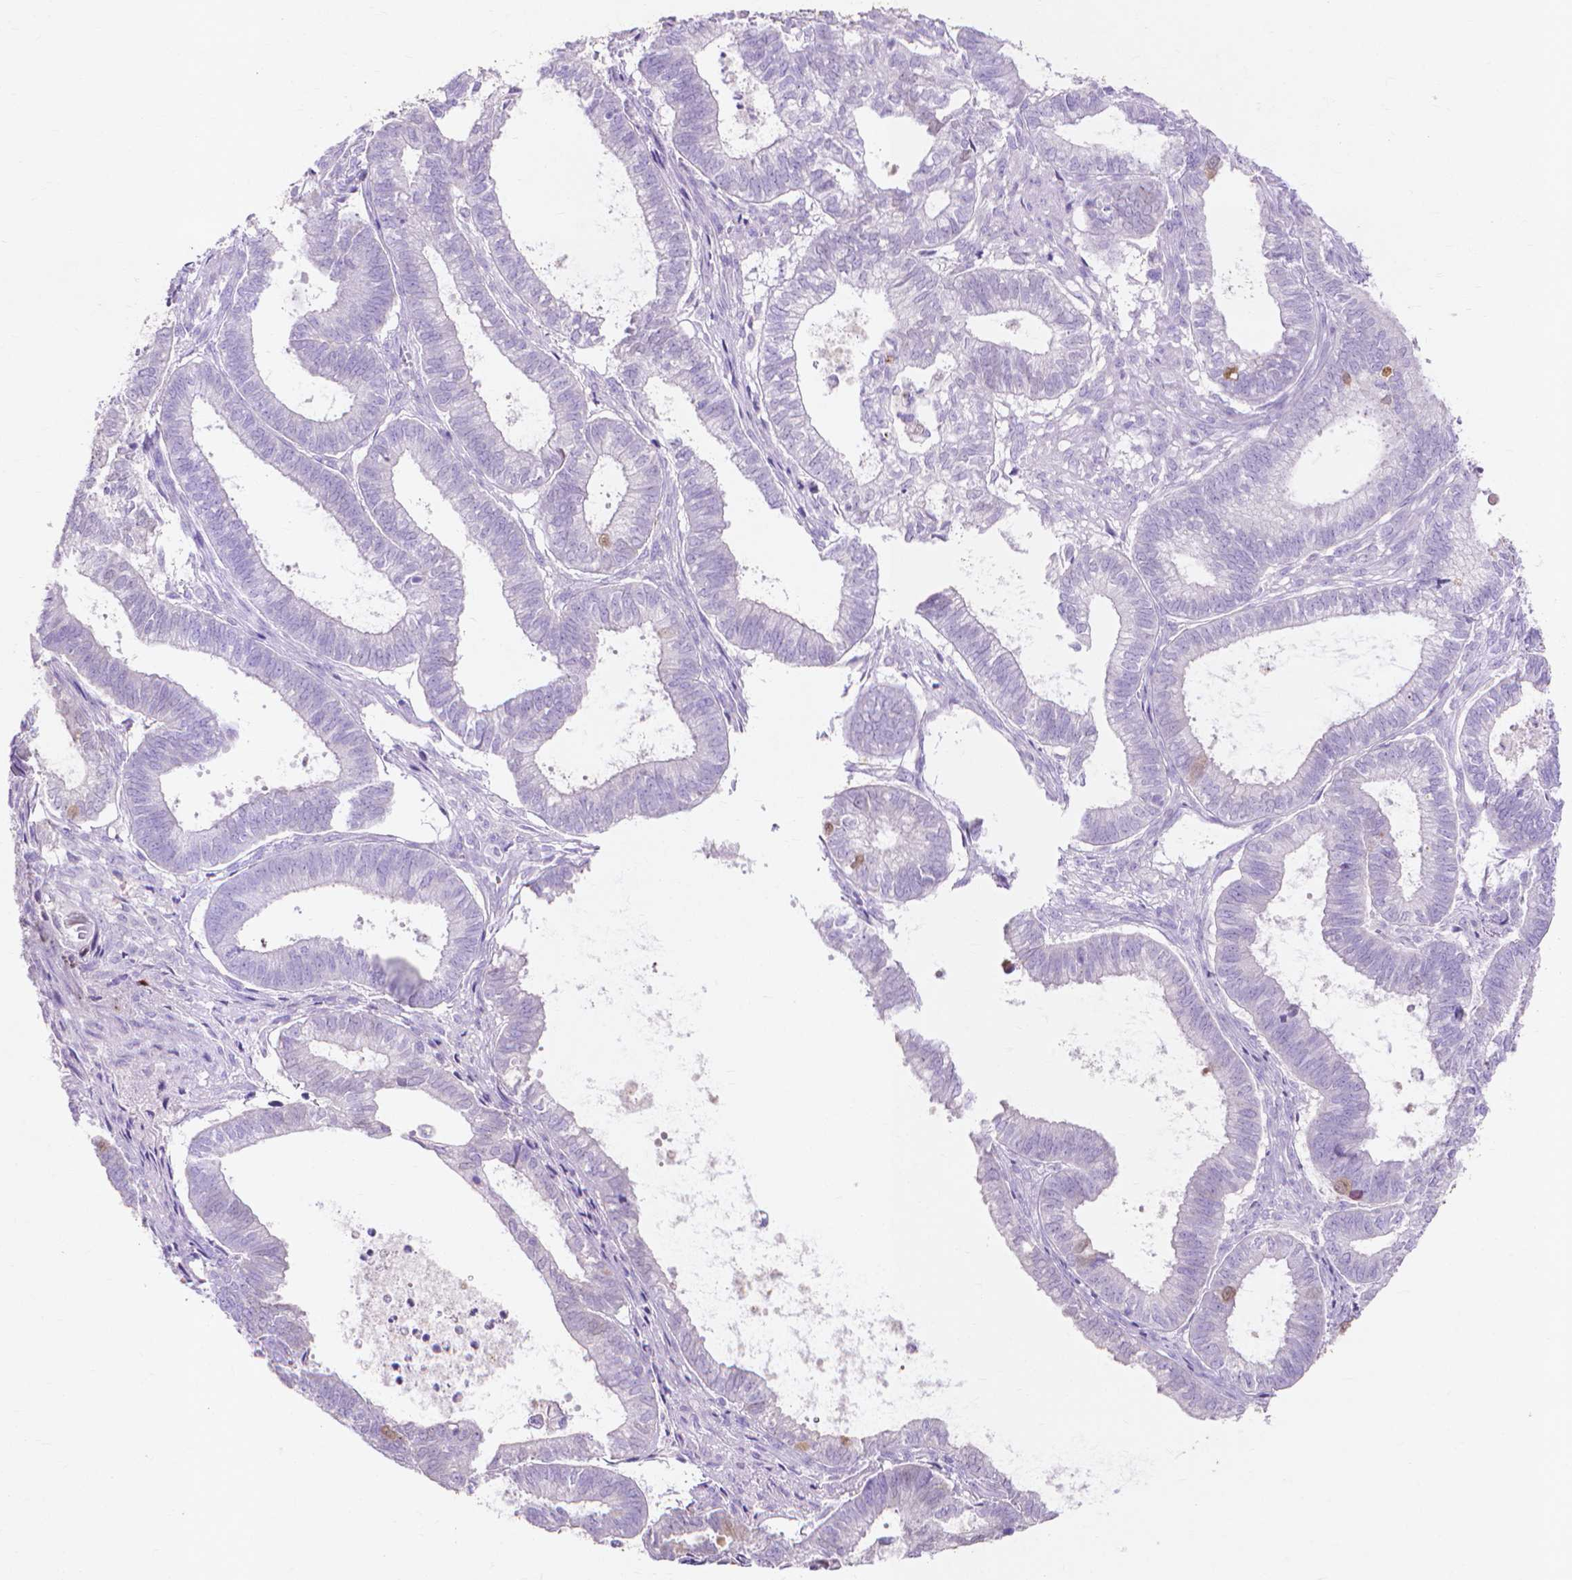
{"staining": {"intensity": "weak", "quantity": "<25%", "location": "cytoplasmic/membranous"}, "tissue": "ovarian cancer", "cell_type": "Tumor cells", "image_type": "cancer", "snomed": [{"axis": "morphology", "description": "Carcinoma, endometroid"}, {"axis": "topography", "description": "Ovary"}], "caption": "Photomicrograph shows no significant protein staining in tumor cells of ovarian endometroid carcinoma.", "gene": "MMP11", "patient": {"sex": "female", "age": 64}}